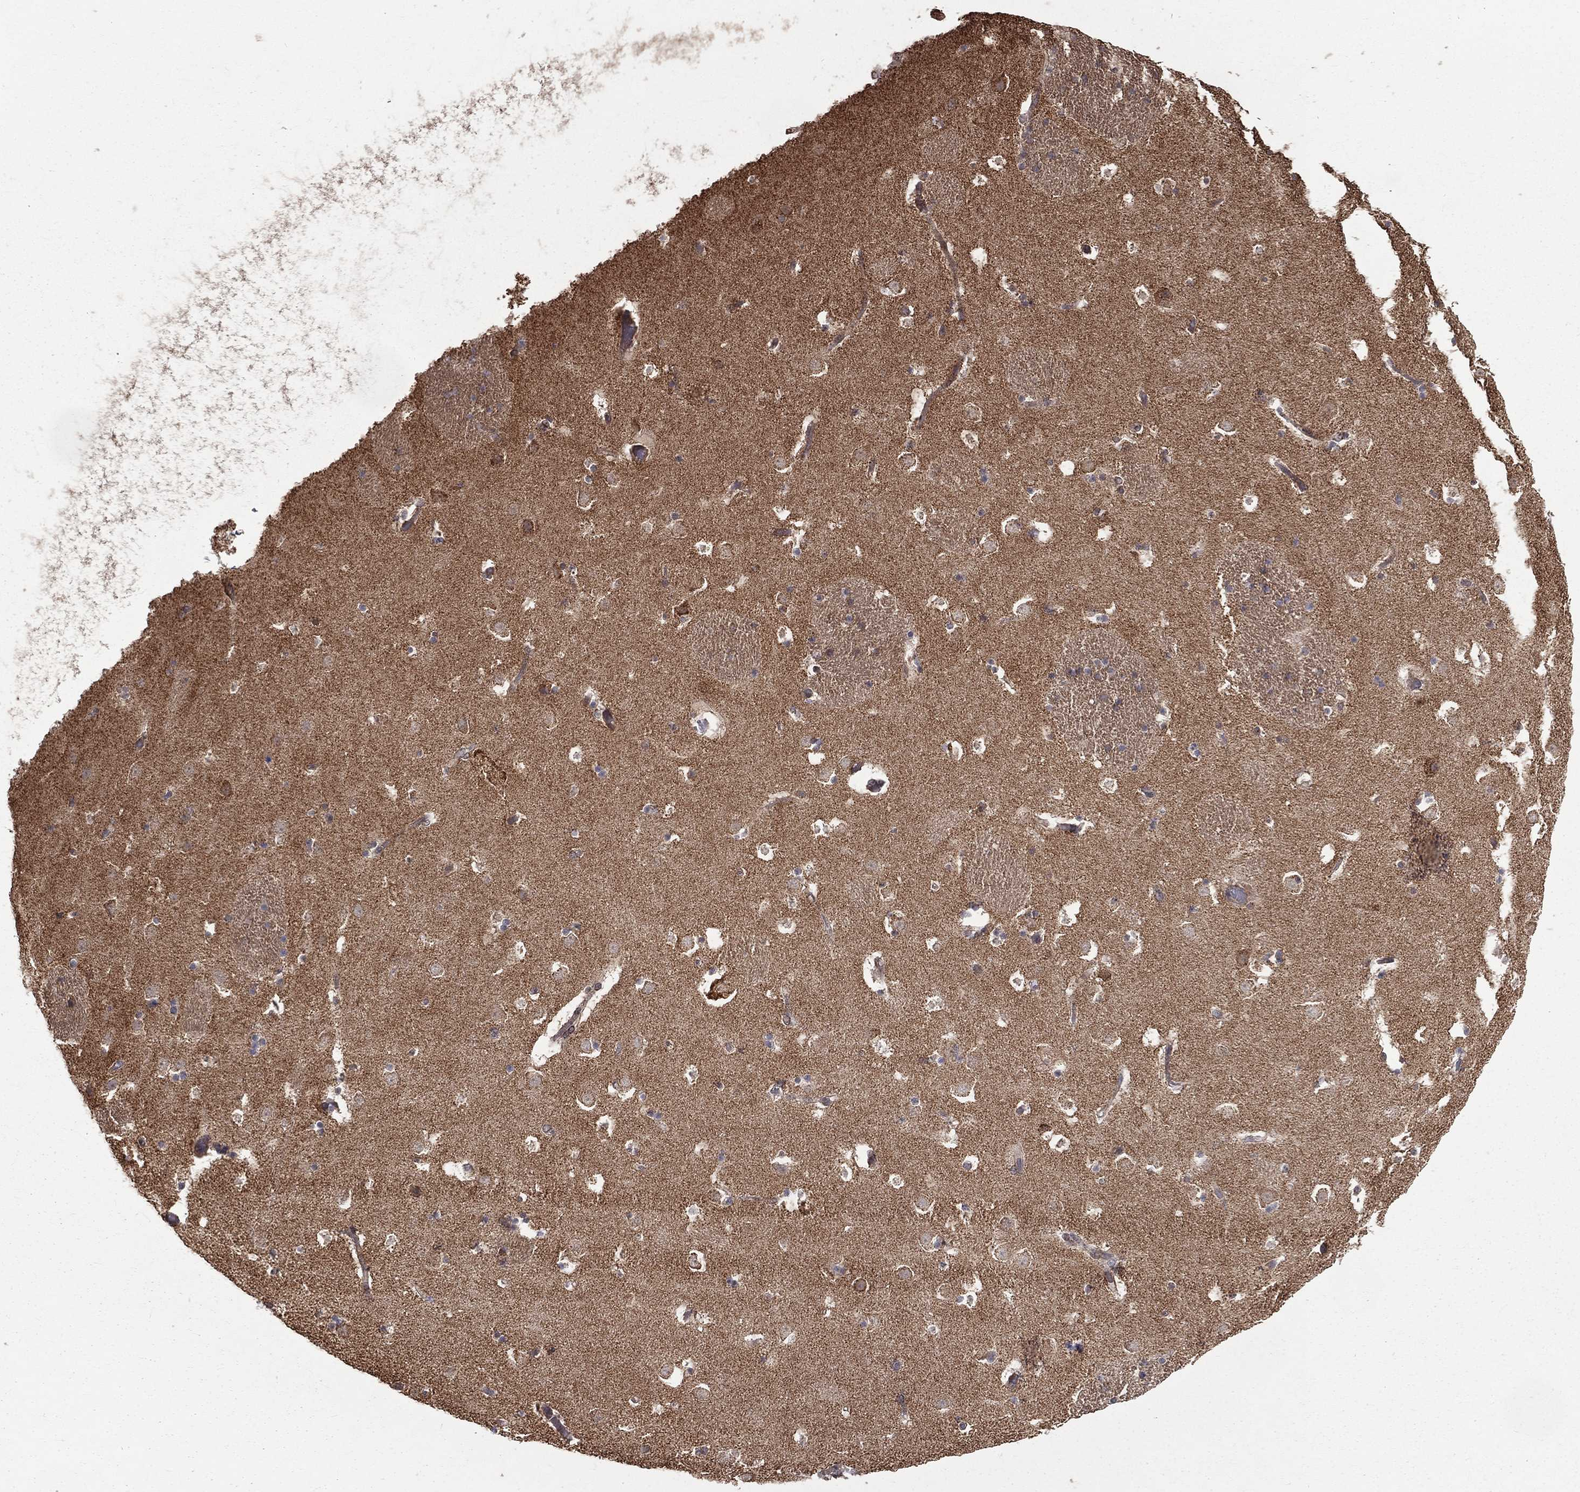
{"staining": {"intensity": "negative", "quantity": "none", "location": "none"}, "tissue": "caudate", "cell_type": "Glial cells", "image_type": "normal", "snomed": [{"axis": "morphology", "description": "Normal tissue, NOS"}, {"axis": "topography", "description": "Lateral ventricle wall"}], "caption": "This photomicrograph is of benign caudate stained with IHC to label a protein in brown with the nuclei are counter-stained blue. There is no staining in glial cells.", "gene": "OLFML1", "patient": {"sex": "female", "age": 42}}